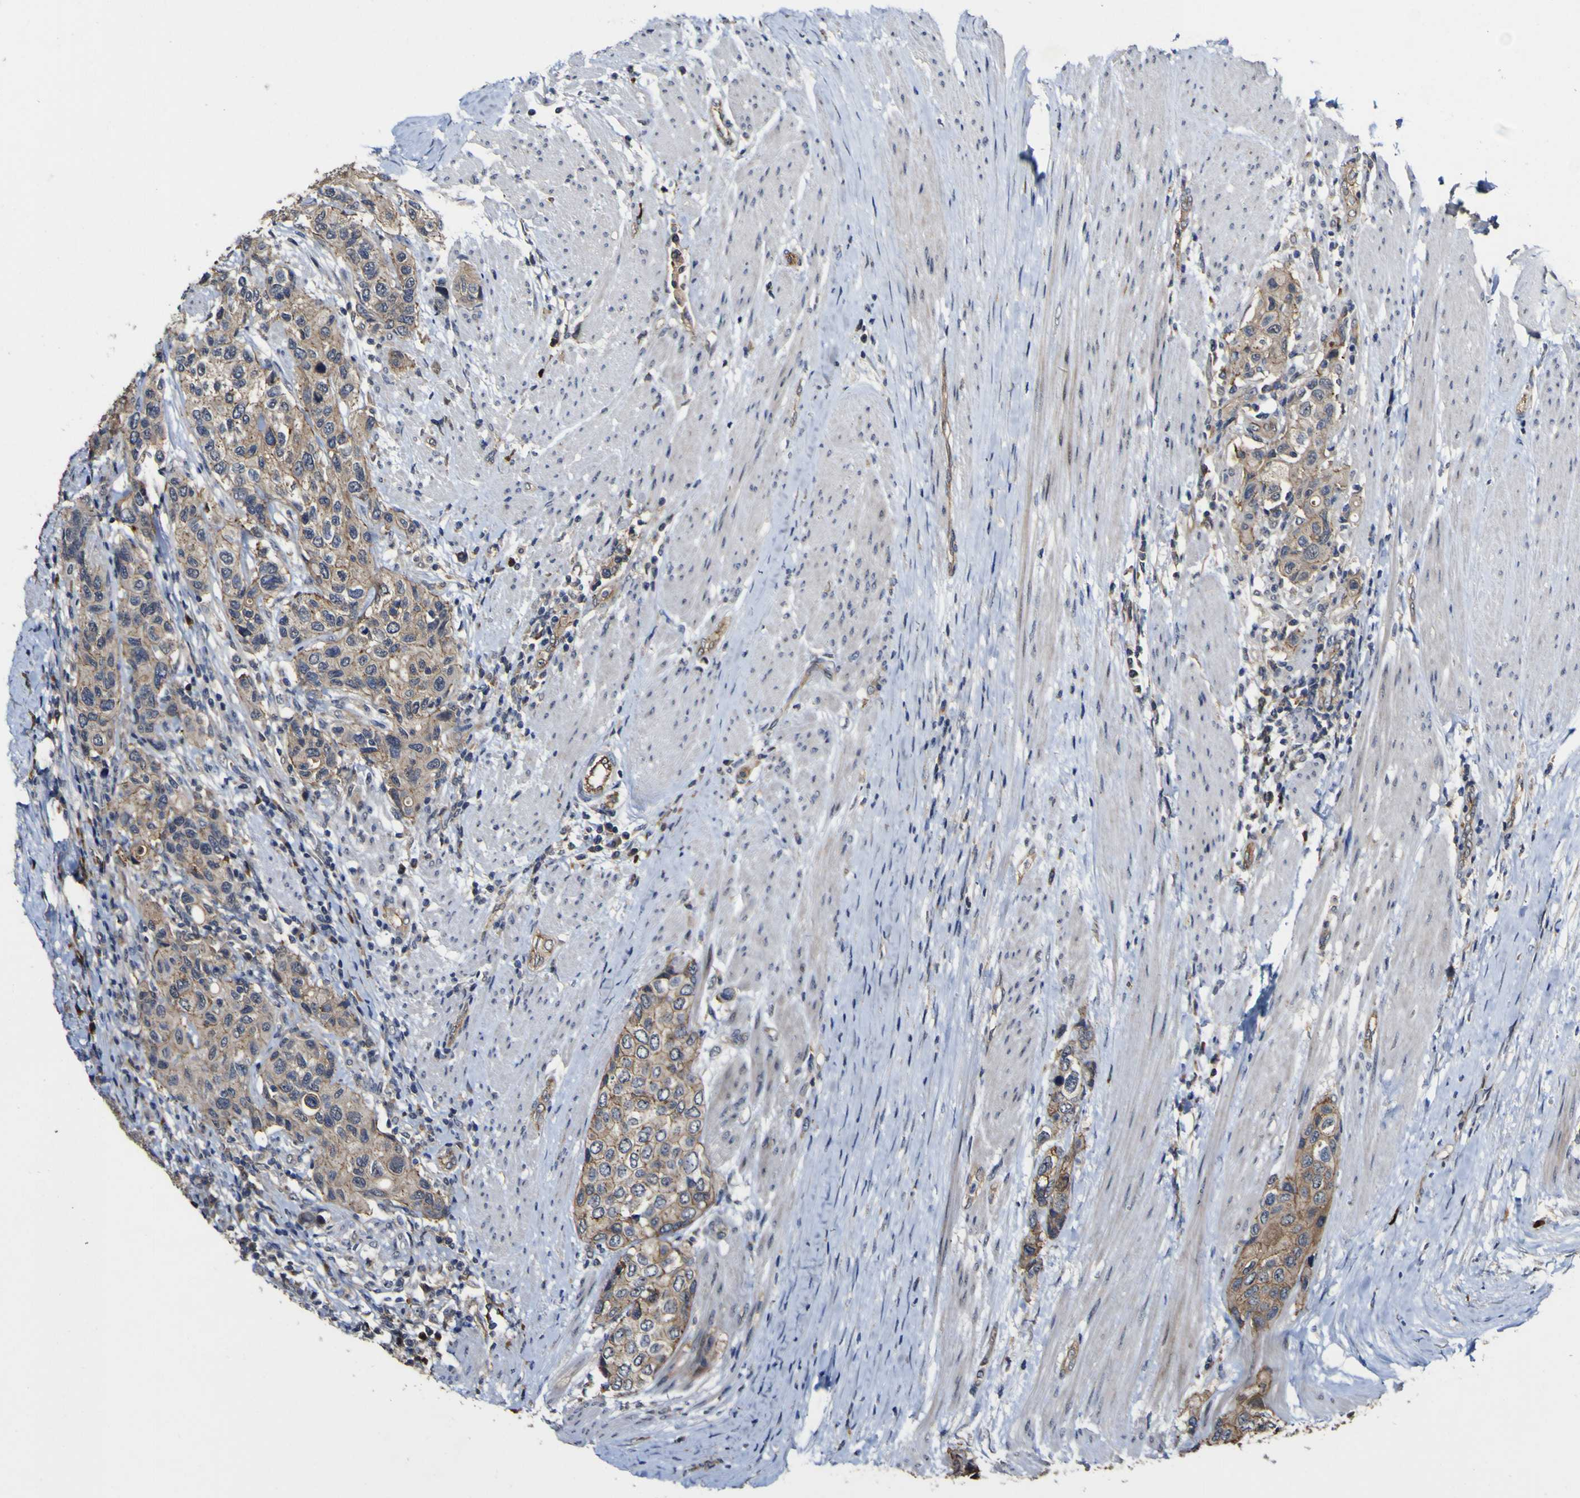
{"staining": {"intensity": "weak", "quantity": ">75%", "location": "cytoplasmic/membranous"}, "tissue": "urothelial cancer", "cell_type": "Tumor cells", "image_type": "cancer", "snomed": [{"axis": "morphology", "description": "Urothelial carcinoma, High grade"}, {"axis": "topography", "description": "Urinary bladder"}], "caption": "Immunohistochemical staining of high-grade urothelial carcinoma shows weak cytoplasmic/membranous protein expression in about >75% of tumor cells.", "gene": "CCL2", "patient": {"sex": "female", "age": 56}}